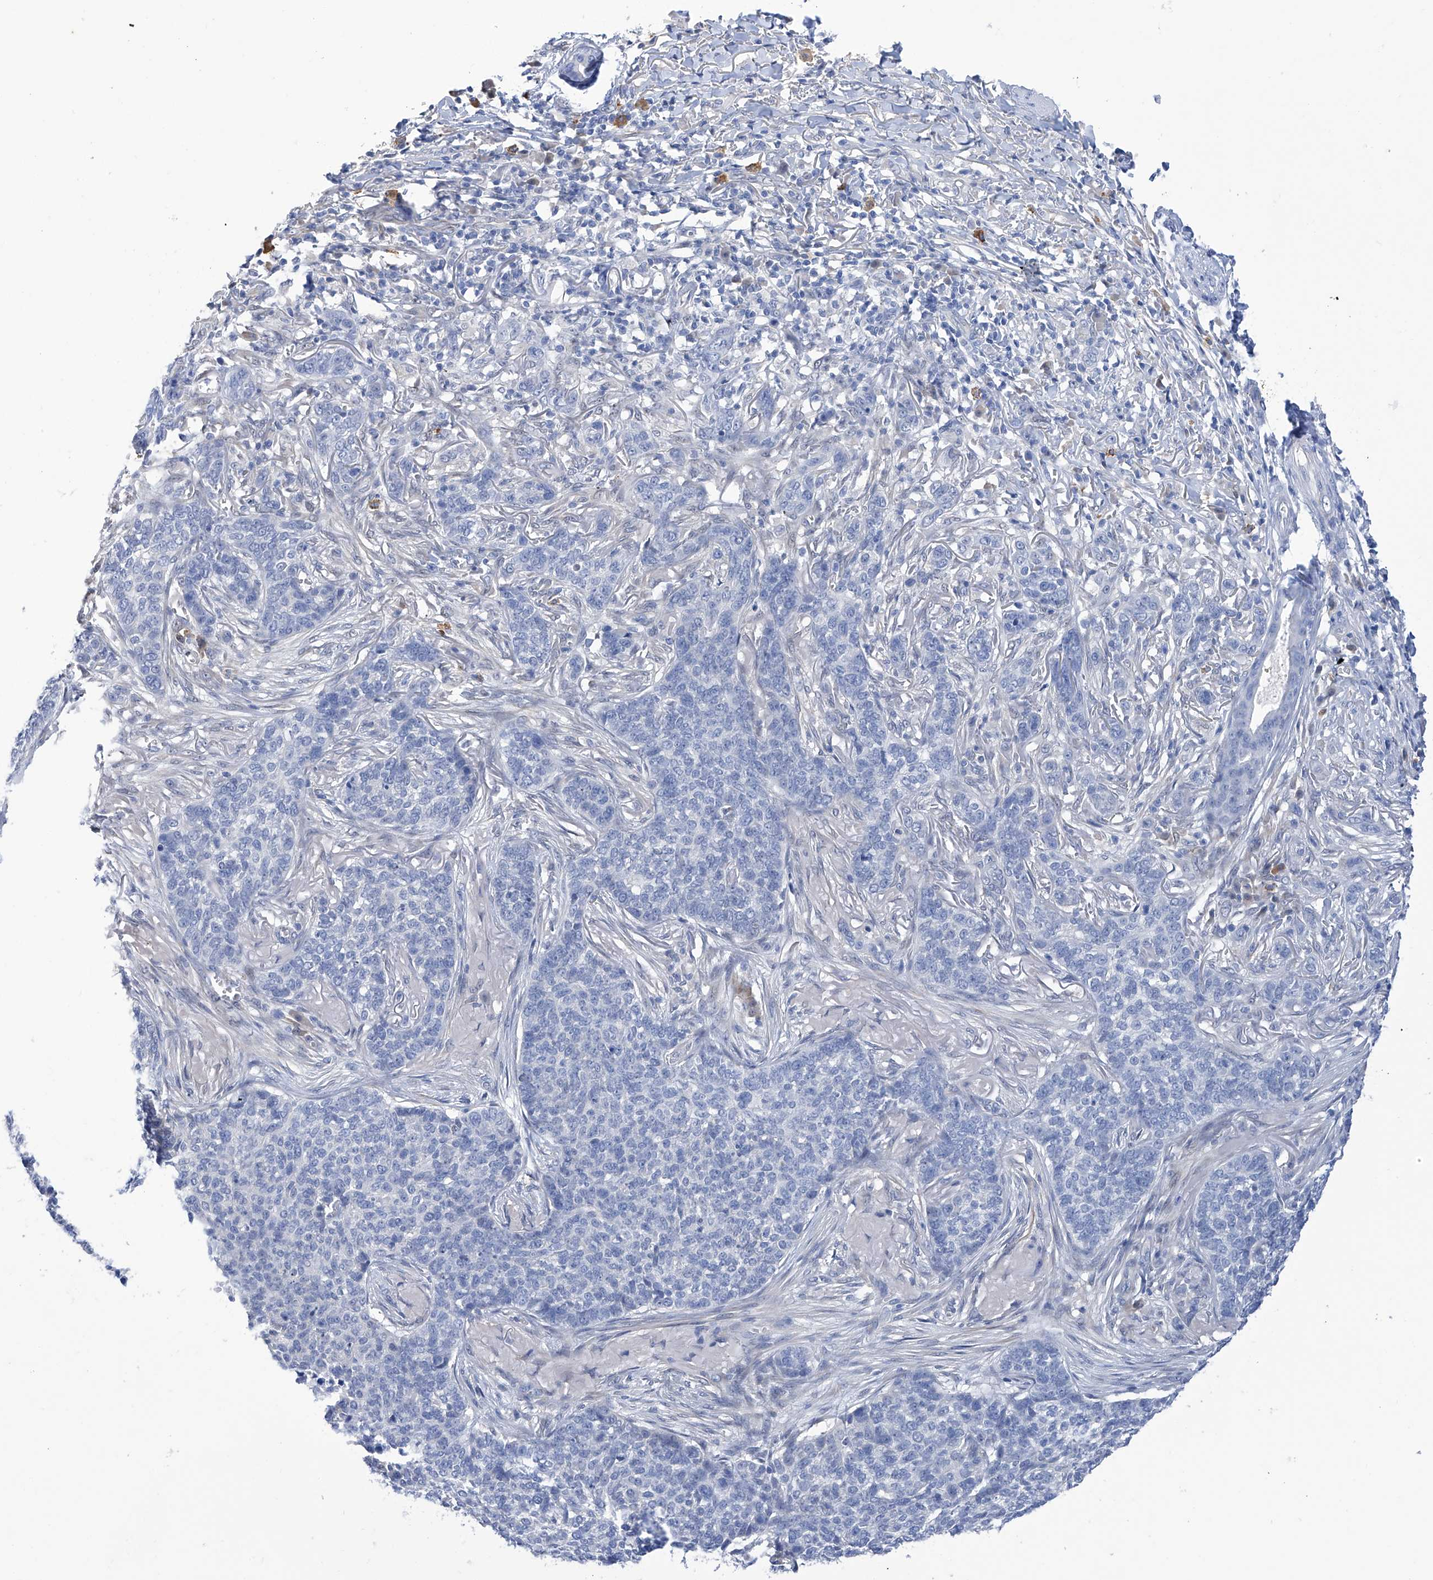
{"staining": {"intensity": "negative", "quantity": "none", "location": "none"}, "tissue": "skin cancer", "cell_type": "Tumor cells", "image_type": "cancer", "snomed": [{"axis": "morphology", "description": "Basal cell carcinoma"}, {"axis": "topography", "description": "Skin"}], "caption": "The micrograph shows no significant expression in tumor cells of basal cell carcinoma (skin).", "gene": "PGM3", "patient": {"sex": "male", "age": 85}}